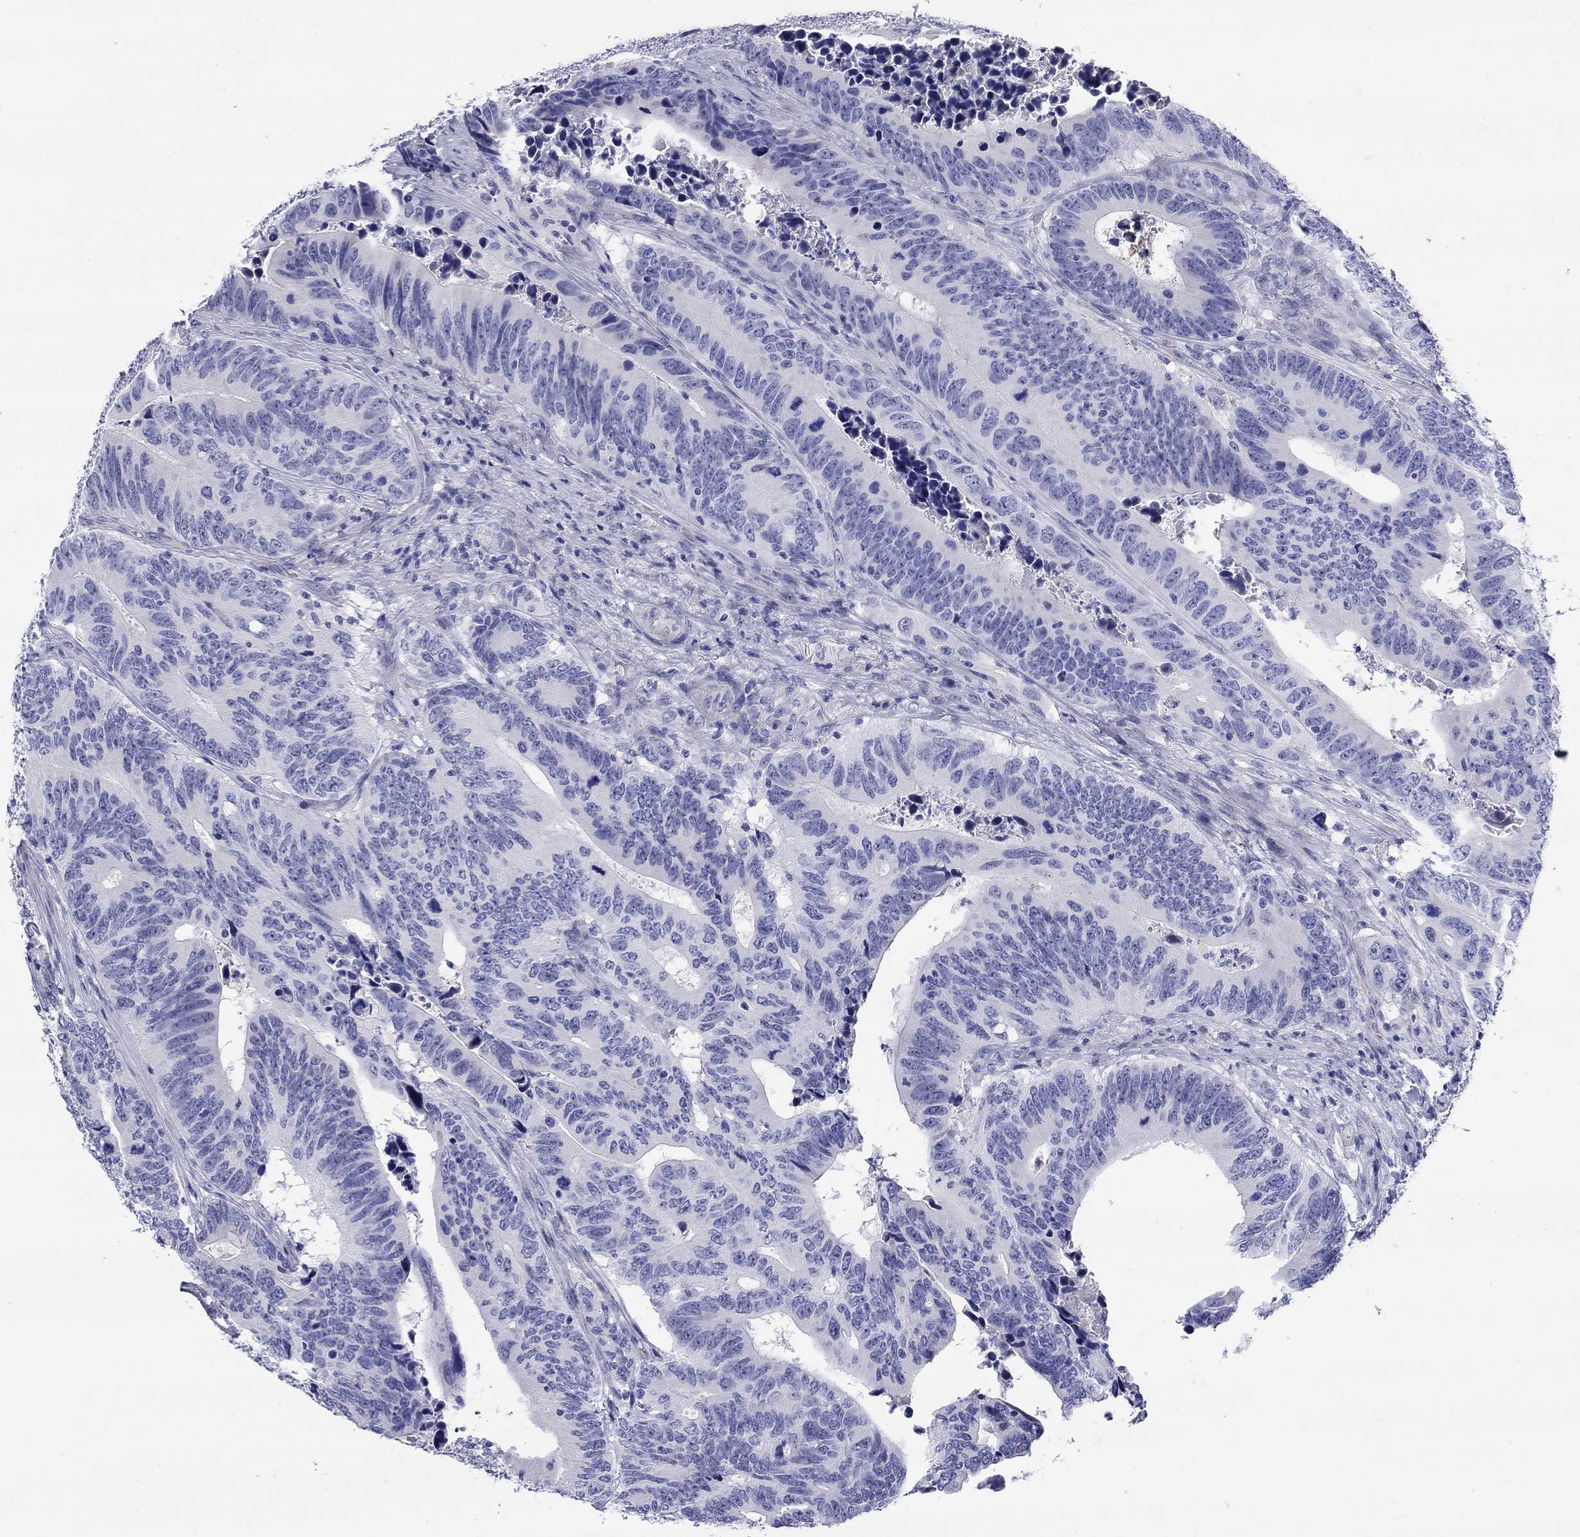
{"staining": {"intensity": "negative", "quantity": "none", "location": "none"}, "tissue": "colorectal cancer", "cell_type": "Tumor cells", "image_type": "cancer", "snomed": [{"axis": "morphology", "description": "Adenocarcinoma, NOS"}, {"axis": "topography", "description": "Colon"}], "caption": "Immunohistochemistry photomicrograph of human colorectal adenocarcinoma stained for a protein (brown), which demonstrates no positivity in tumor cells.", "gene": "CMYA5", "patient": {"sex": "female", "age": 90}}